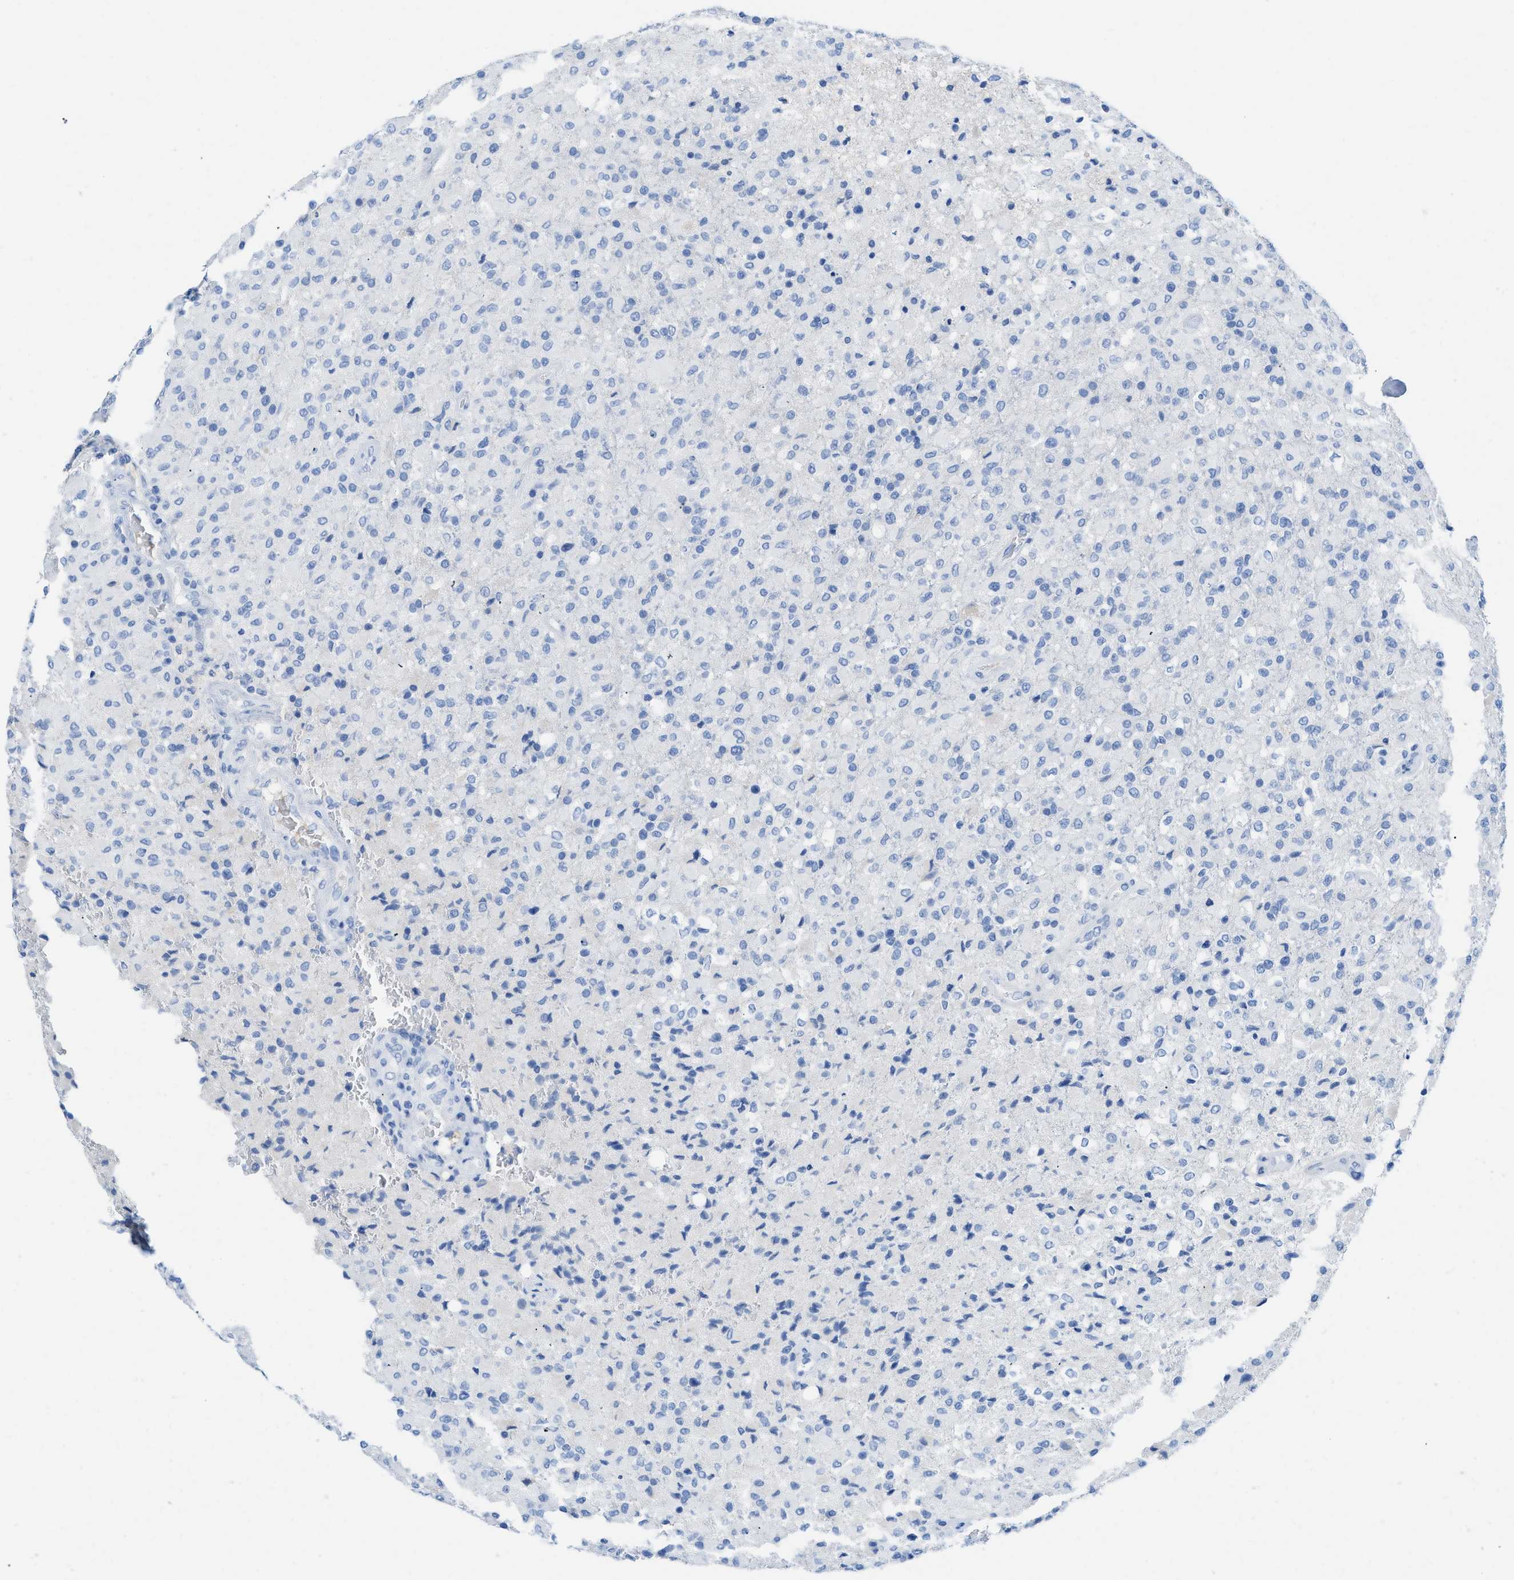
{"staining": {"intensity": "negative", "quantity": "none", "location": "none"}, "tissue": "glioma", "cell_type": "Tumor cells", "image_type": "cancer", "snomed": [{"axis": "morphology", "description": "Glioma, malignant, High grade"}, {"axis": "topography", "description": "Brain"}], "caption": "Protein analysis of glioma displays no significant expression in tumor cells.", "gene": "COL3A1", "patient": {"sex": "male", "age": 71}}